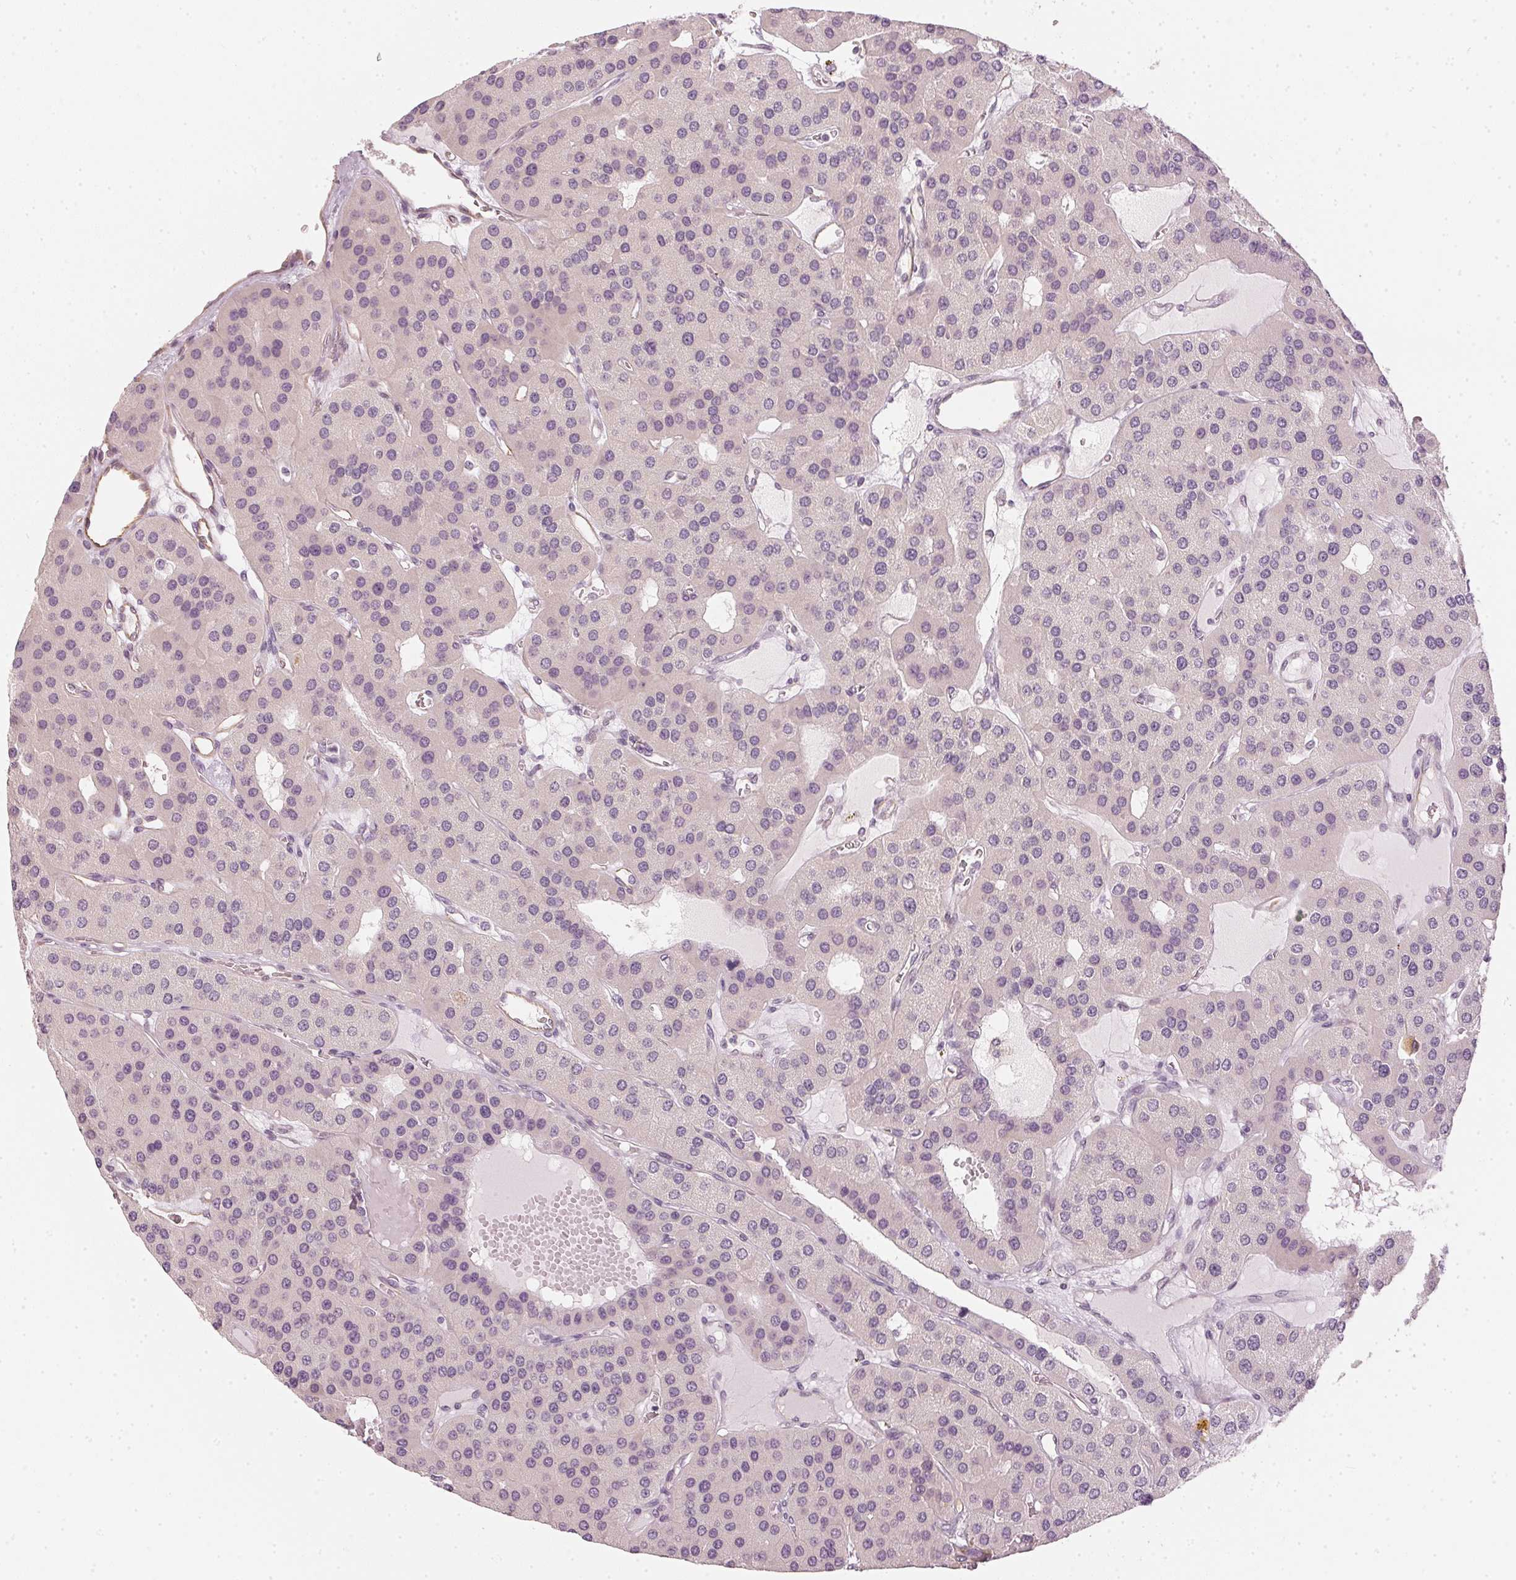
{"staining": {"intensity": "negative", "quantity": "none", "location": "none"}, "tissue": "parathyroid gland", "cell_type": "Glandular cells", "image_type": "normal", "snomed": [{"axis": "morphology", "description": "Normal tissue, NOS"}, {"axis": "morphology", "description": "Adenoma, NOS"}, {"axis": "topography", "description": "Parathyroid gland"}], "caption": "This is an IHC photomicrograph of normal parathyroid gland. There is no positivity in glandular cells.", "gene": "APLP1", "patient": {"sex": "female", "age": 86}}